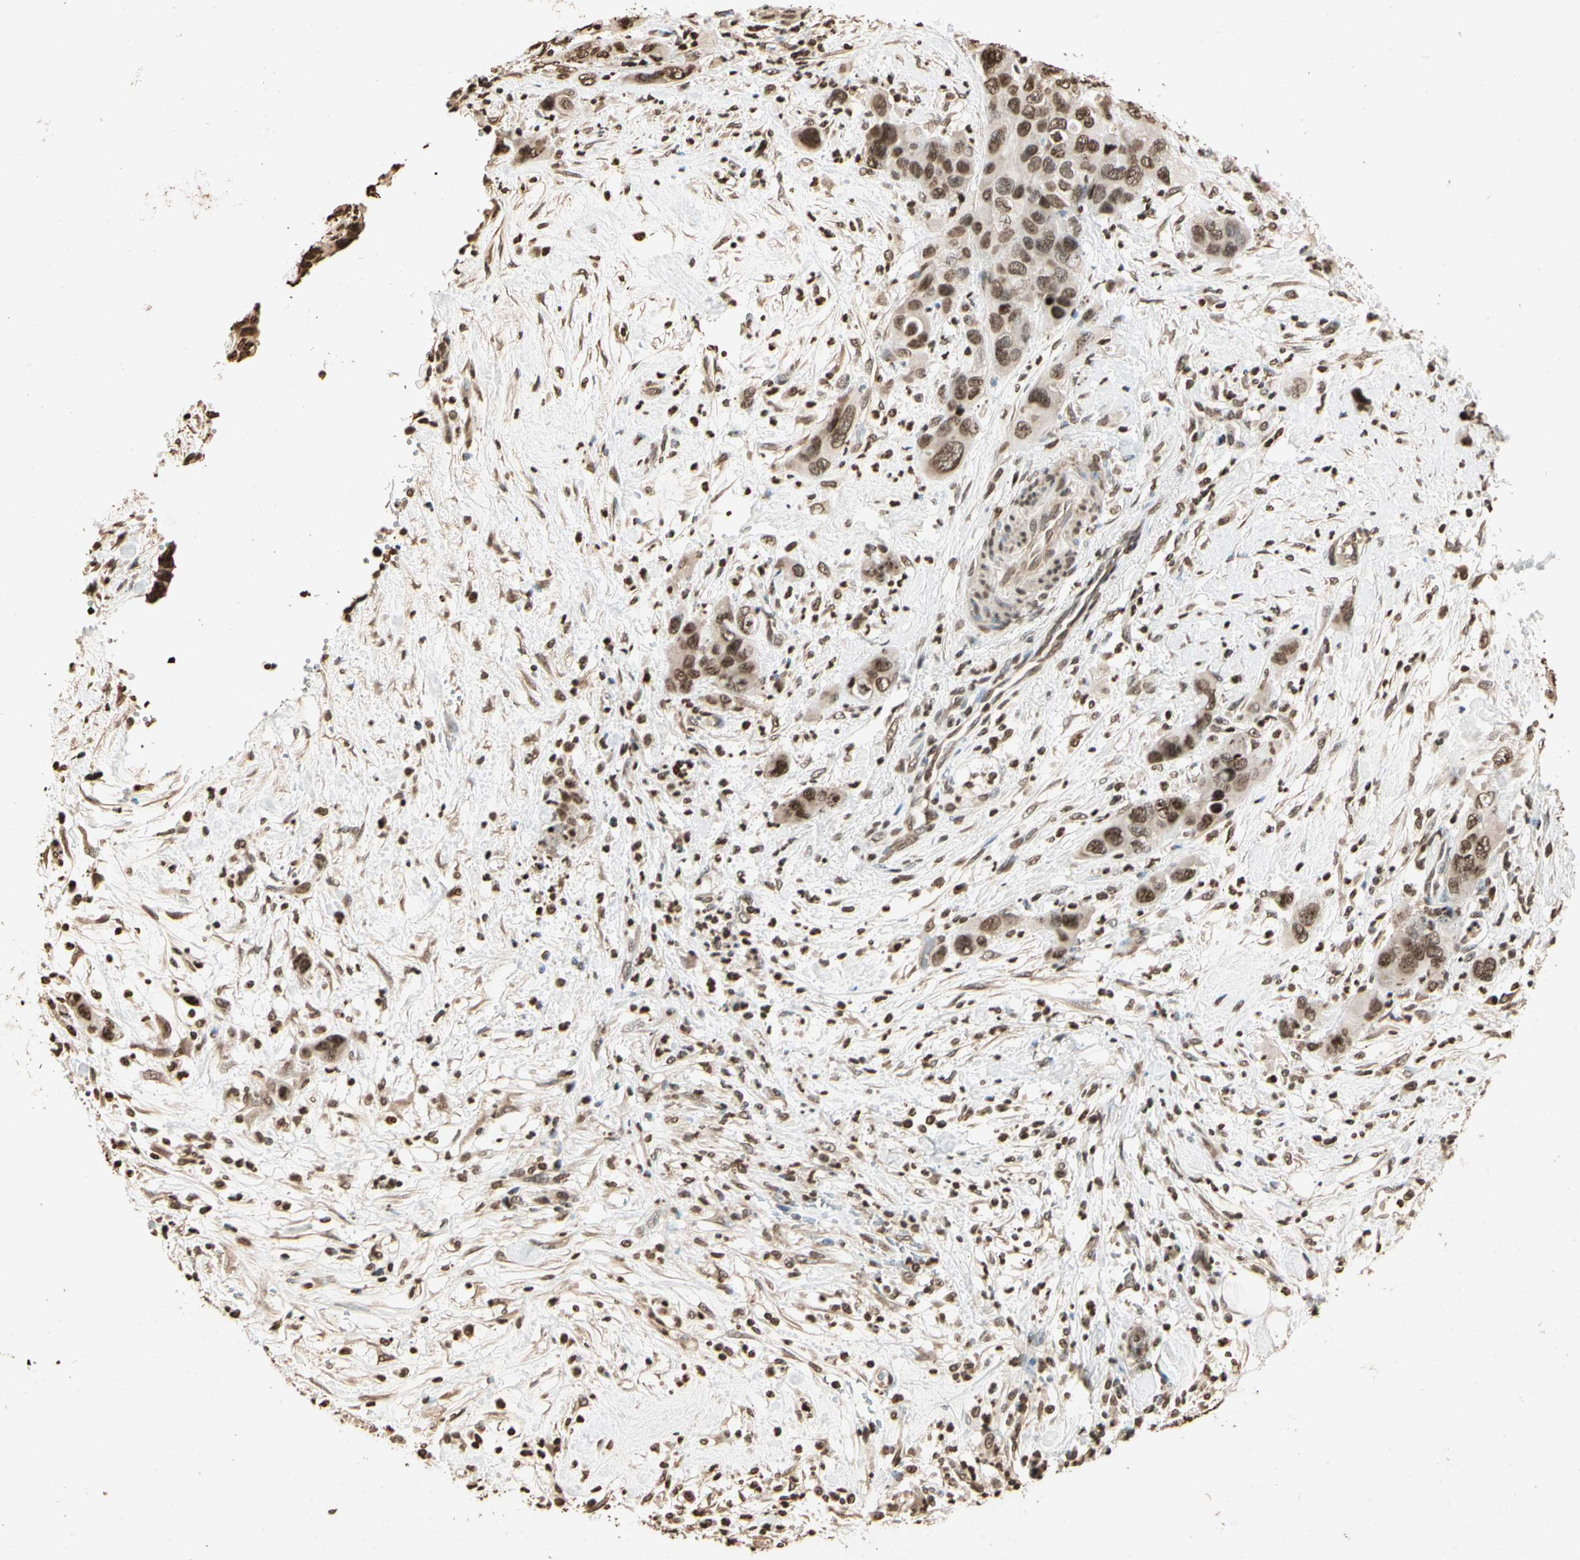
{"staining": {"intensity": "moderate", "quantity": "25%-75%", "location": "cytoplasmic/membranous,nuclear"}, "tissue": "pancreatic cancer", "cell_type": "Tumor cells", "image_type": "cancer", "snomed": [{"axis": "morphology", "description": "Adenocarcinoma, NOS"}, {"axis": "topography", "description": "Pancreas"}], "caption": "DAB (3,3'-diaminobenzidine) immunohistochemical staining of human pancreatic cancer (adenocarcinoma) demonstrates moderate cytoplasmic/membranous and nuclear protein positivity in approximately 25%-75% of tumor cells.", "gene": "TOP1", "patient": {"sex": "female", "age": 71}}